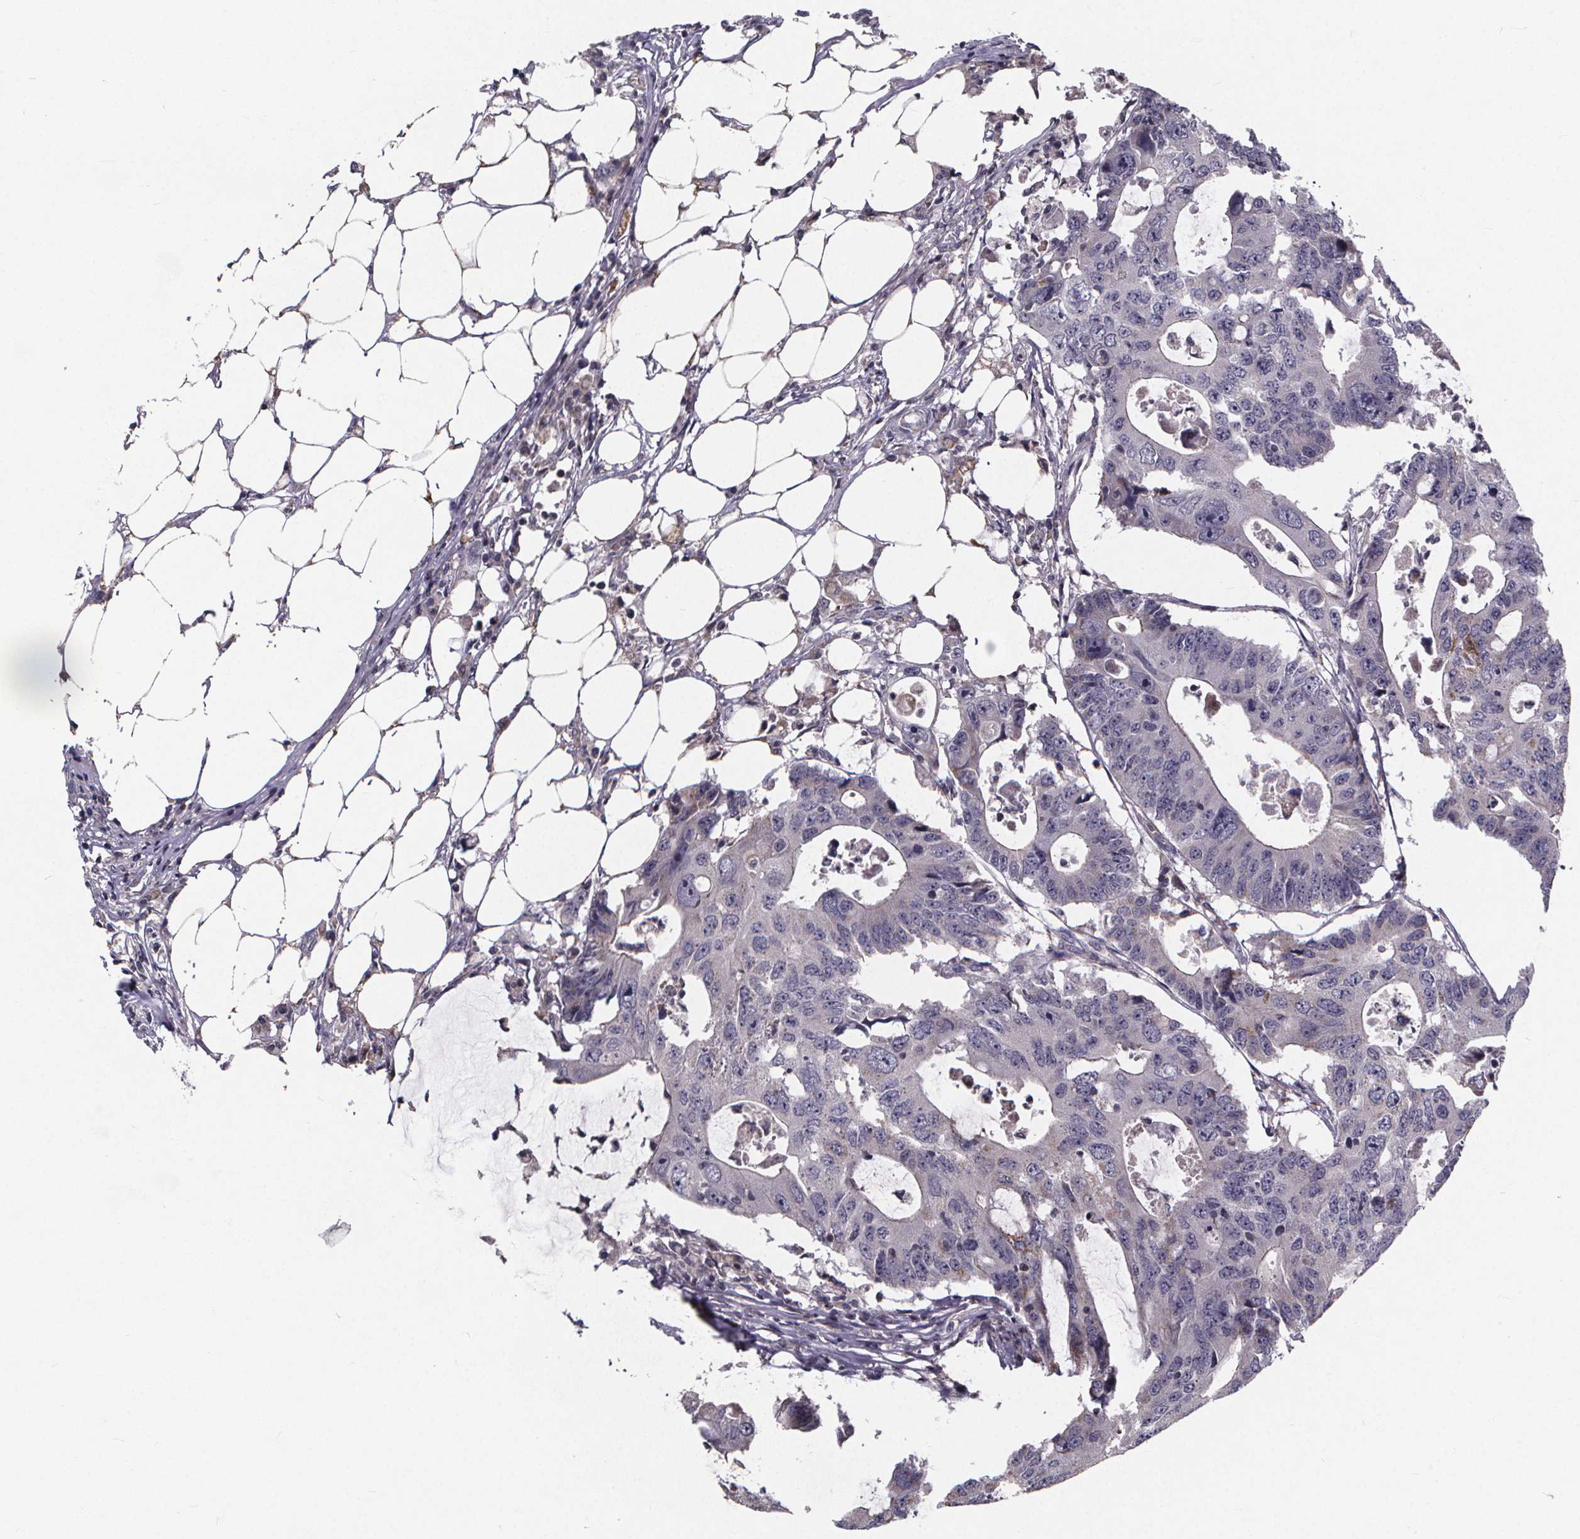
{"staining": {"intensity": "negative", "quantity": "none", "location": "none"}, "tissue": "colorectal cancer", "cell_type": "Tumor cells", "image_type": "cancer", "snomed": [{"axis": "morphology", "description": "Adenocarcinoma, NOS"}, {"axis": "topography", "description": "Colon"}], "caption": "Tumor cells show no significant protein positivity in colorectal cancer. (DAB (3,3'-diaminobenzidine) IHC visualized using brightfield microscopy, high magnification).", "gene": "FBXW2", "patient": {"sex": "male", "age": 71}}